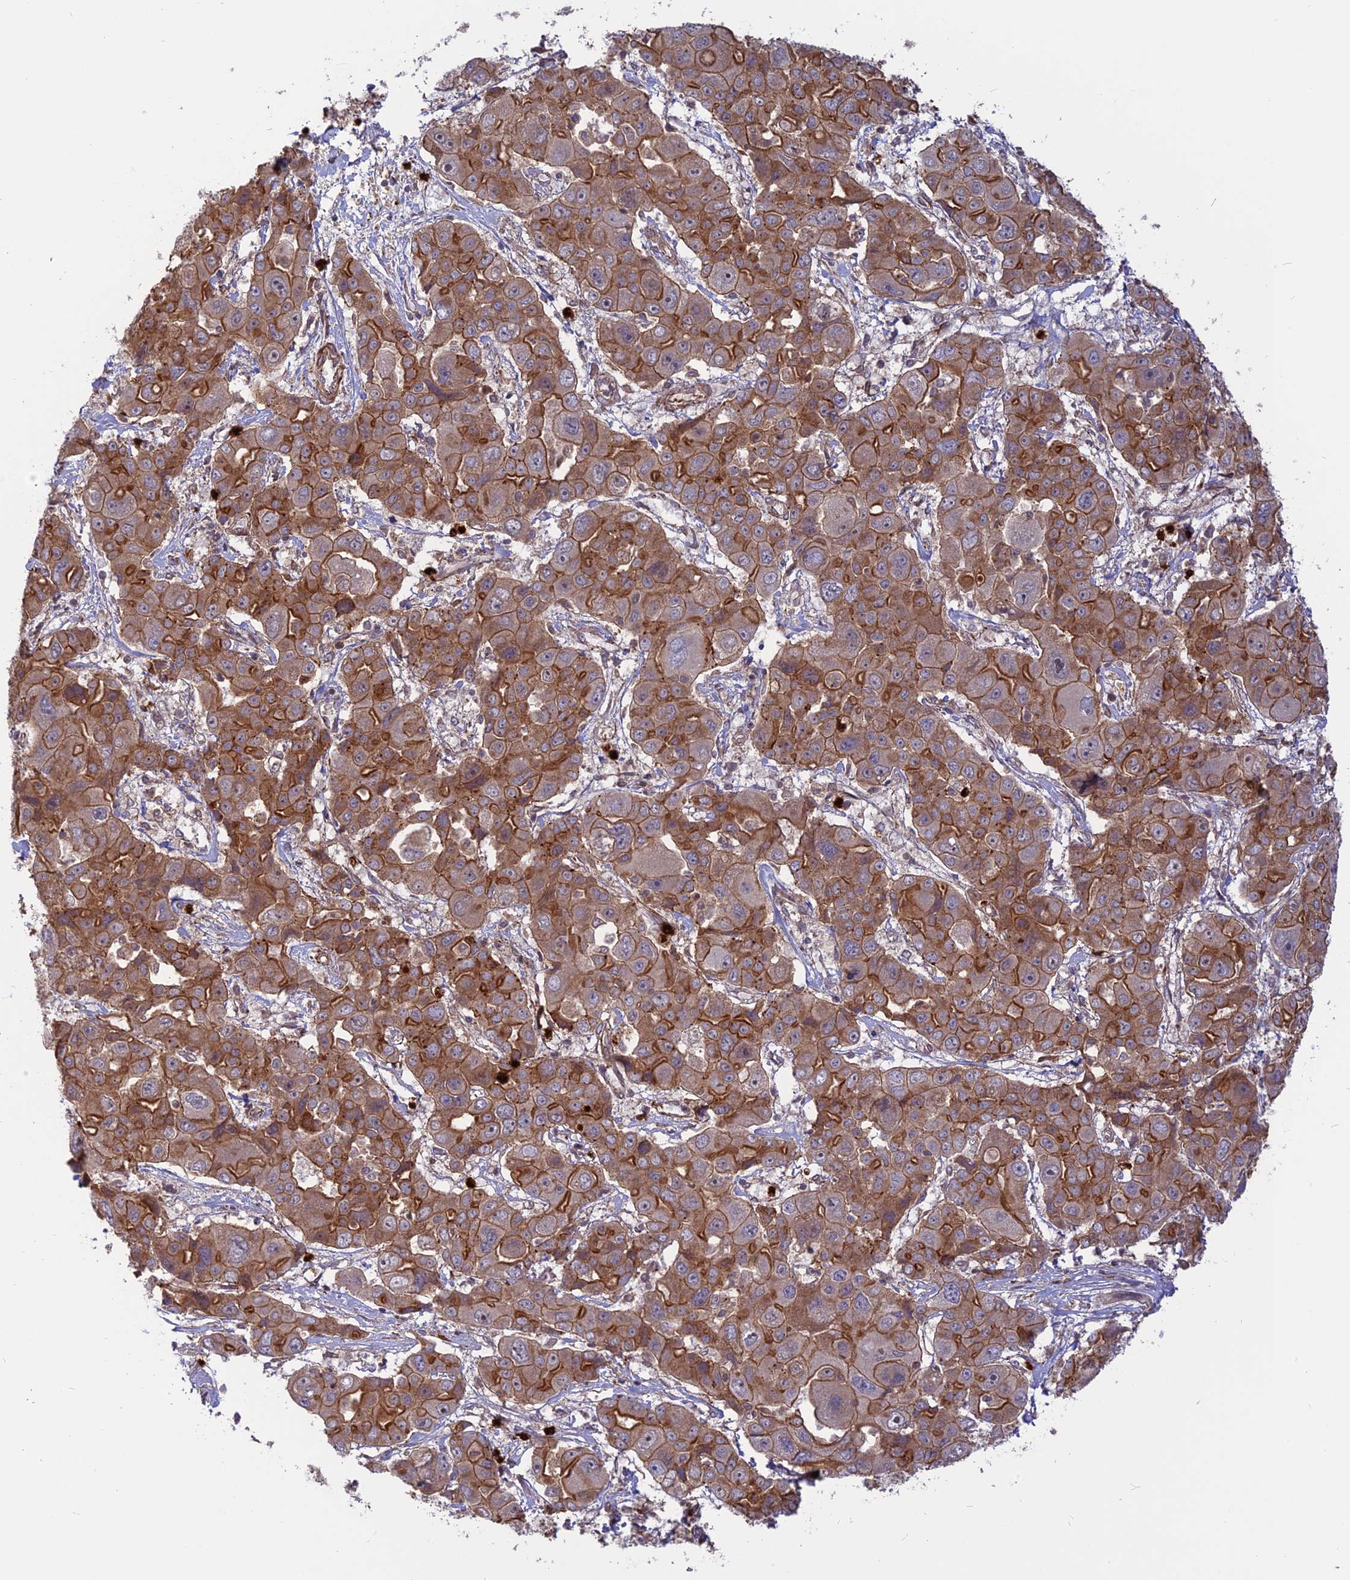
{"staining": {"intensity": "moderate", "quantity": ">75%", "location": "cytoplasmic/membranous"}, "tissue": "liver cancer", "cell_type": "Tumor cells", "image_type": "cancer", "snomed": [{"axis": "morphology", "description": "Cholangiocarcinoma"}, {"axis": "topography", "description": "Liver"}], "caption": "There is medium levels of moderate cytoplasmic/membranous staining in tumor cells of cholangiocarcinoma (liver), as demonstrated by immunohistochemical staining (brown color).", "gene": "PHLDB3", "patient": {"sex": "male", "age": 67}}